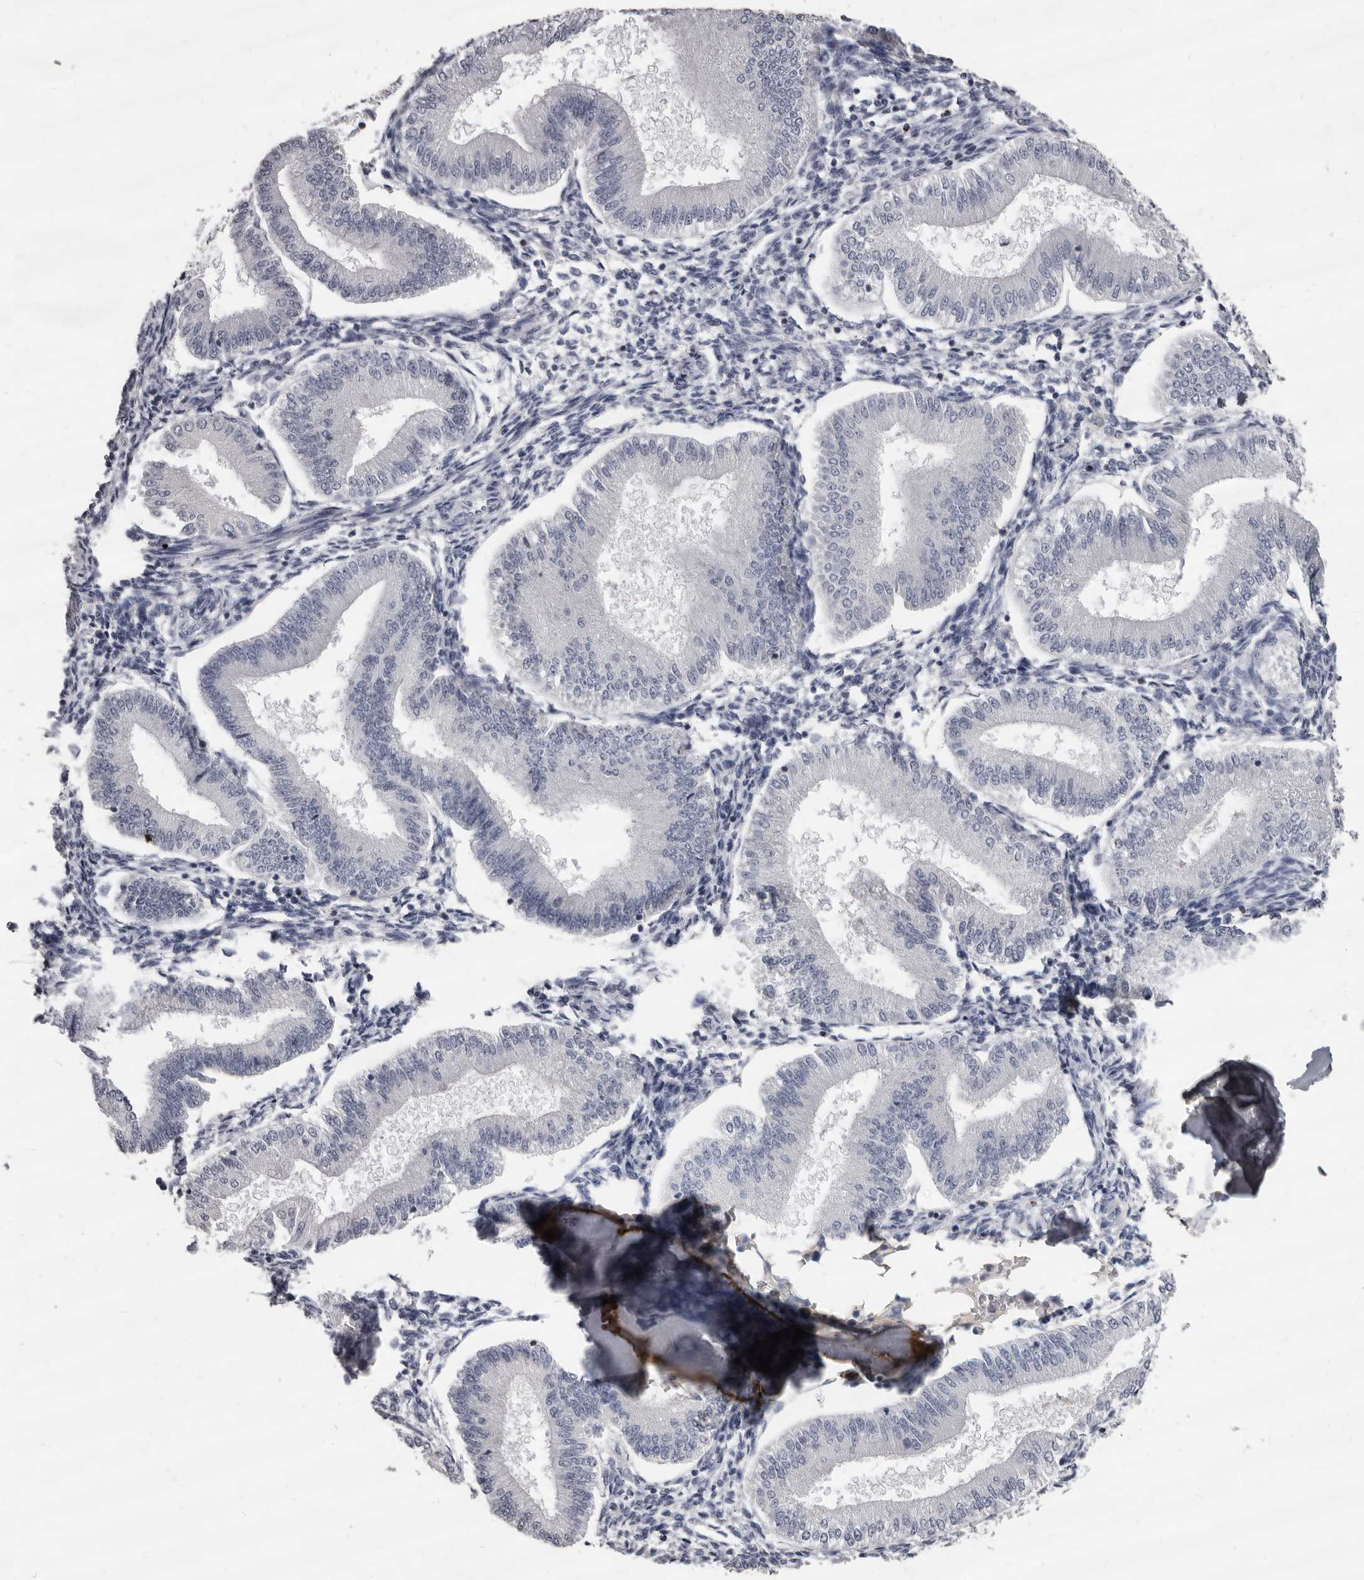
{"staining": {"intensity": "negative", "quantity": "none", "location": "none"}, "tissue": "endometrium", "cell_type": "Cells in endometrial stroma", "image_type": "normal", "snomed": [{"axis": "morphology", "description": "Normal tissue, NOS"}, {"axis": "topography", "description": "Endometrium"}], "caption": "Immunohistochemistry histopathology image of benign endometrium stained for a protein (brown), which shows no positivity in cells in endometrial stroma. The staining was performed using DAB (3,3'-diaminobenzidine) to visualize the protein expression in brown, while the nuclei were stained in blue with hematoxylin (Magnification: 20x).", "gene": "GZMH", "patient": {"sex": "female", "age": 39}}